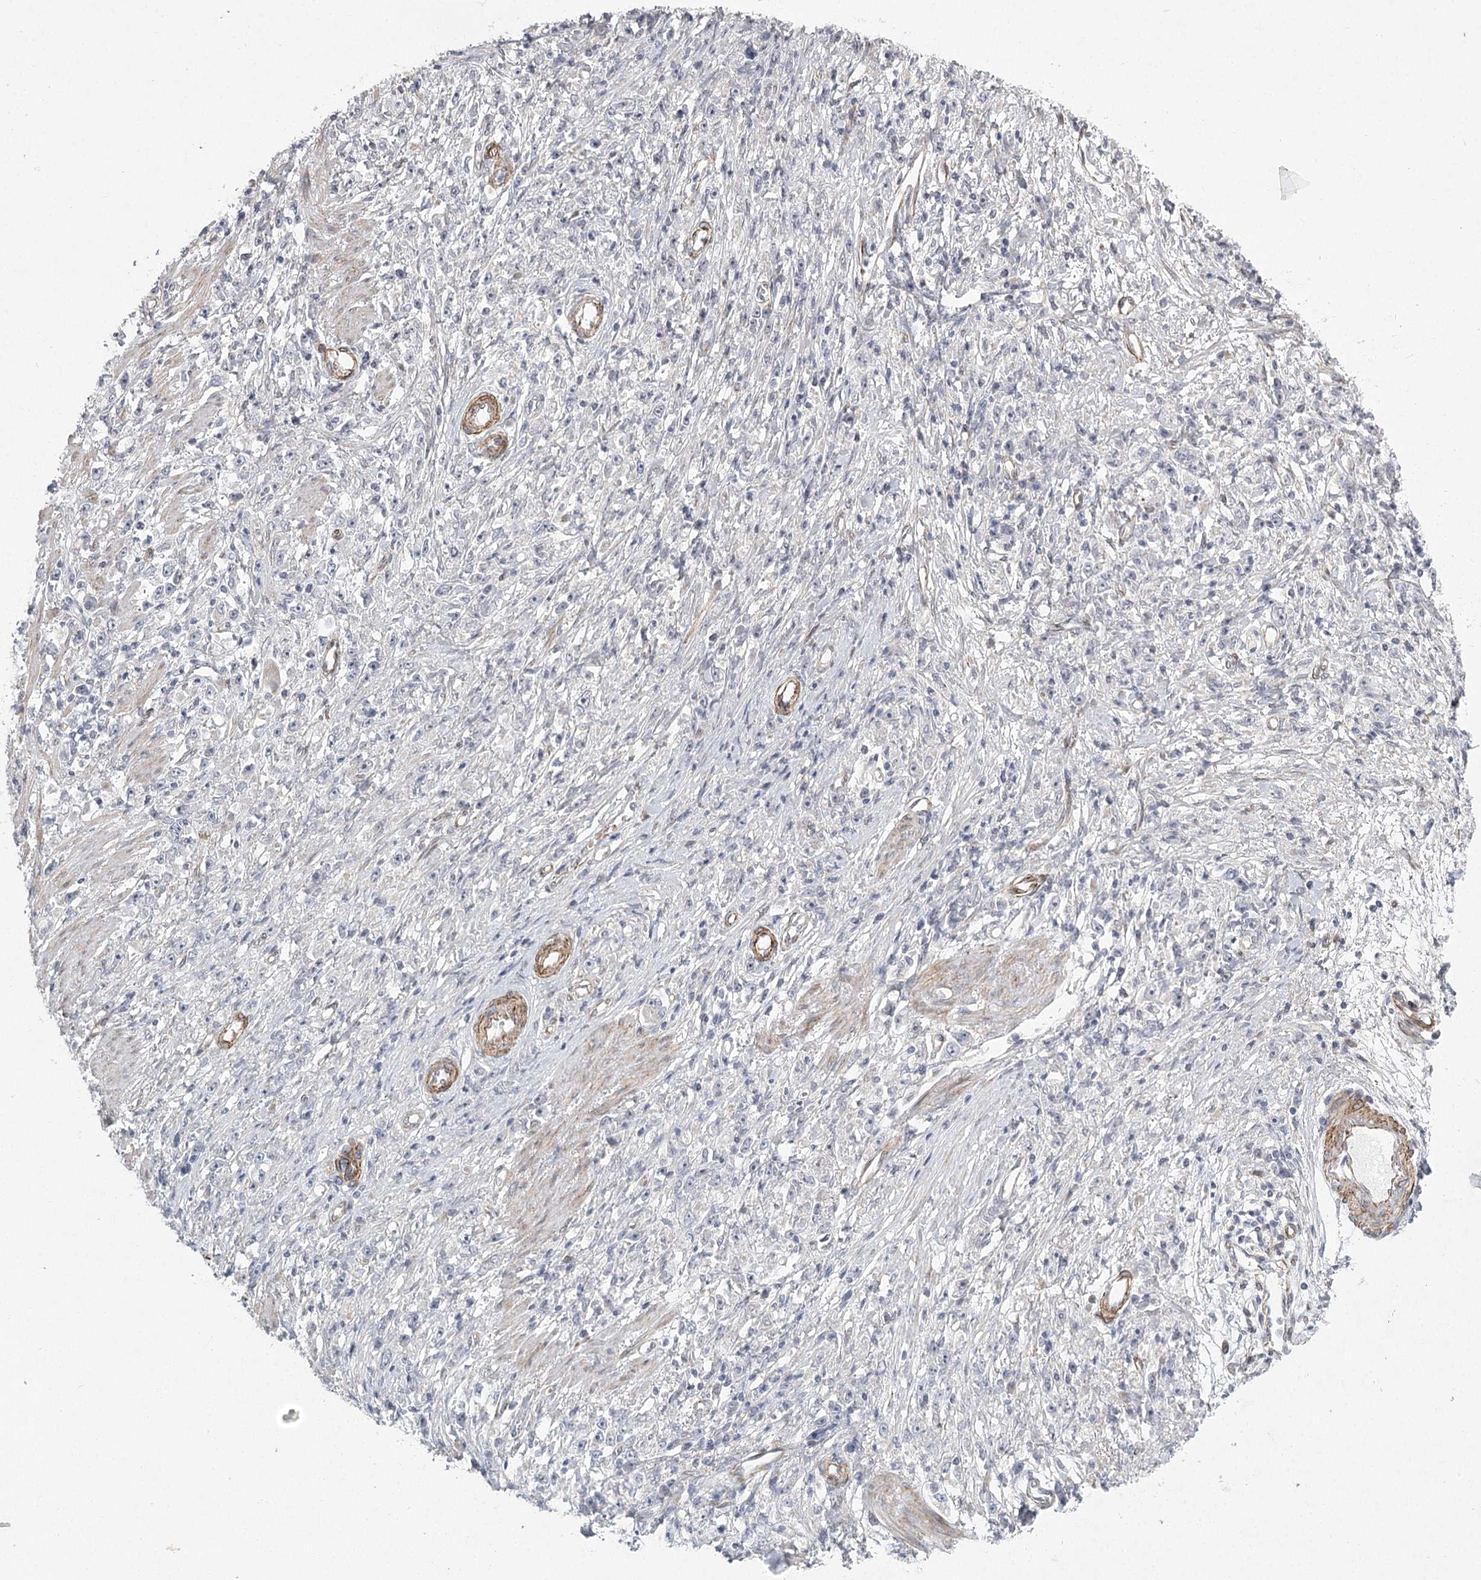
{"staining": {"intensity": "negative", "quantity": "none", "location": "none"}, "tissue": "stomach cancer", "cell_type": "Tumor cells", "image_type": "cancer", "snomed": [{"axis": "morphology", "description": "Adenocarcinoma, NOS"}, {"axis": "topography", "description": "Stomach"}], "caption": "This is an immunohistochemistry image of human adenocarcinoma (stomach). There is no staining in tumor cells.", "gene": "MEPE", "patient": {"sex": "female", "age": 59}}